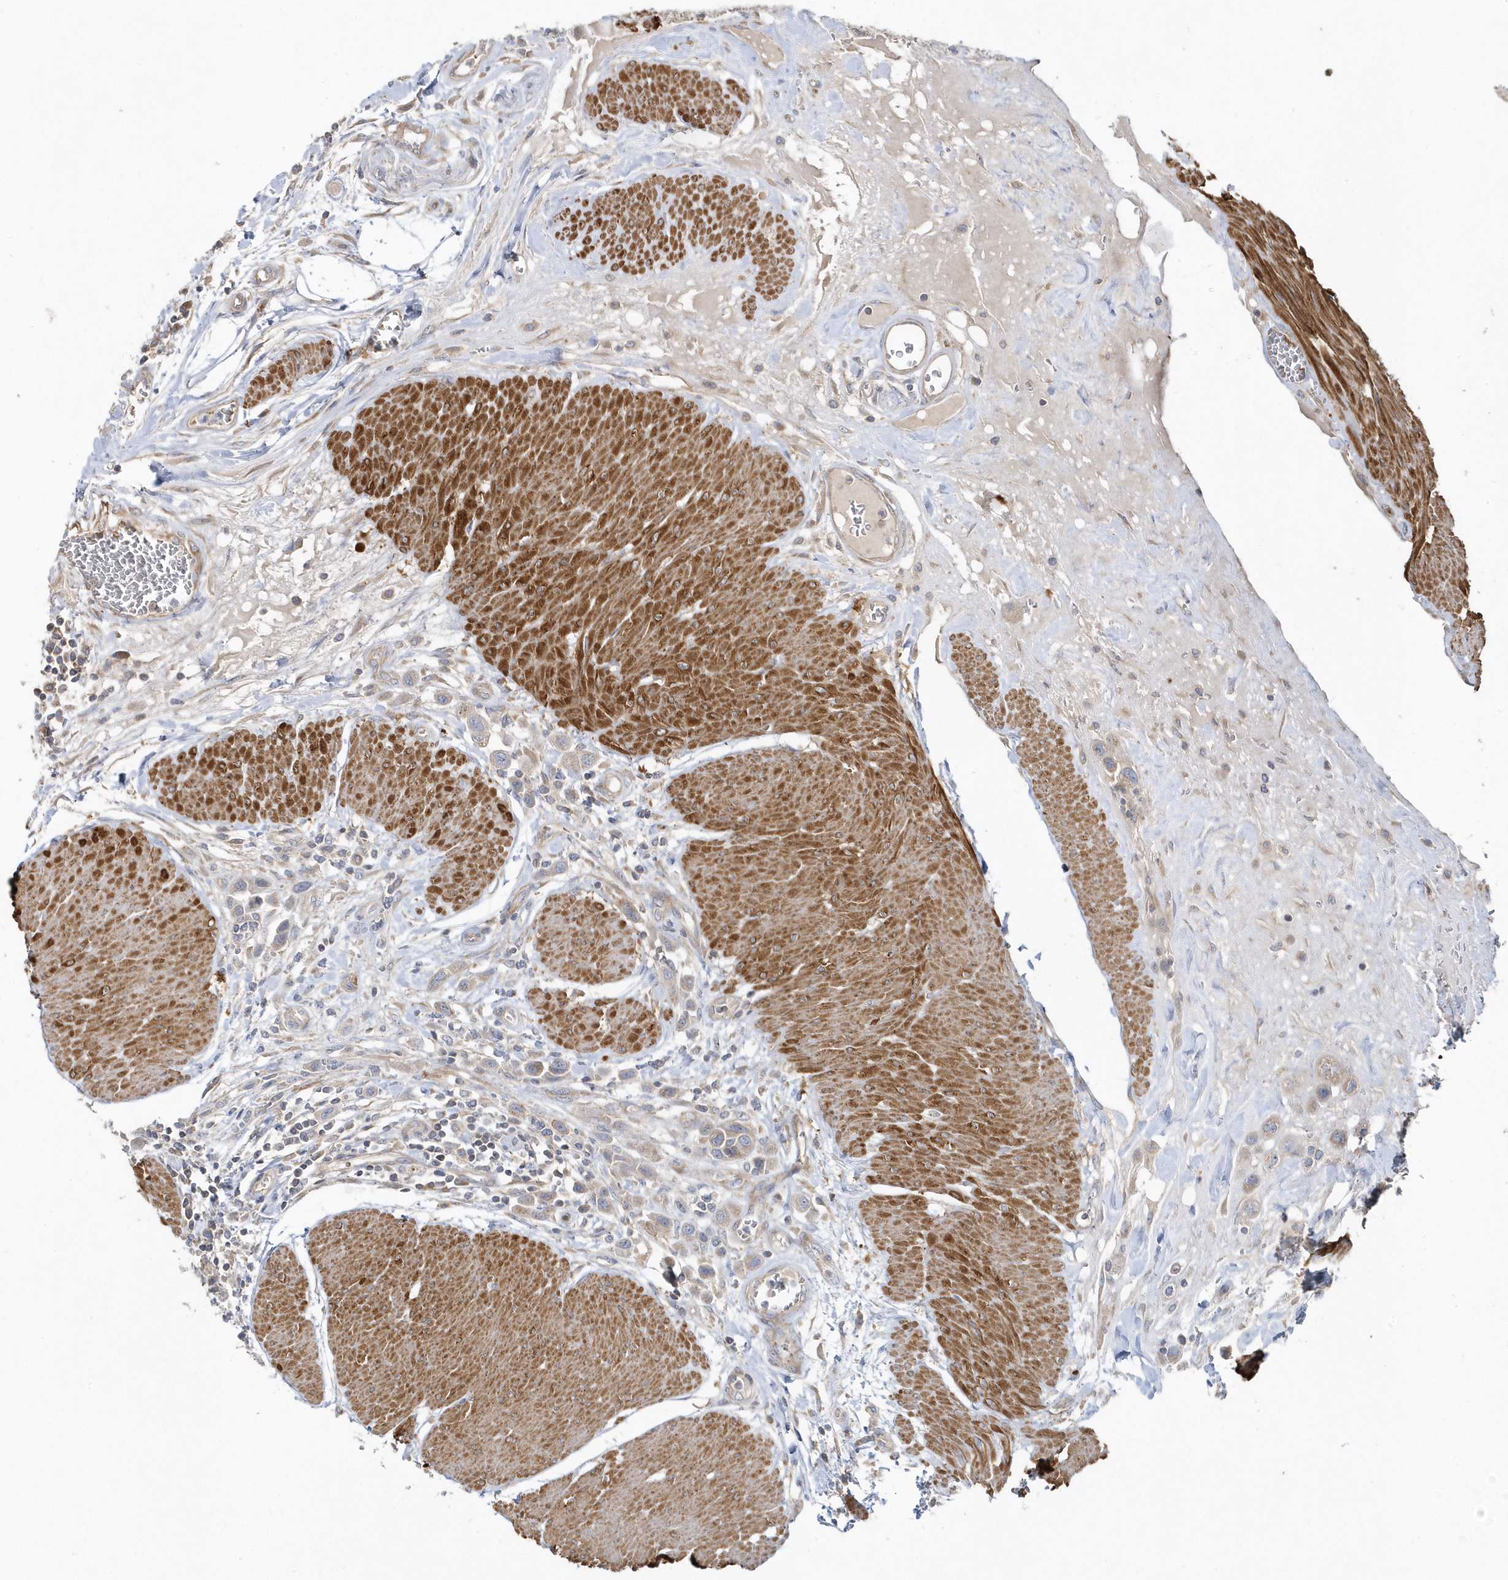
{"staining": {"intensity": "moderate", "quantity": "<25%", "location": "cytoplasmic/membranous"}, "tissue": "urothelial cancer", "cell_type": "Tumor cells", "image_type": "cancer", "snomed": [{"axis": "morphology", "description": "Urothelial carcinoma, High grade"}, {"axis": "topography", "description": "Urinary bladder"}], "caption": "Urothelial carcinoma (high-grade) tissue exhibits moderate cytoplasmic/membranous expression in approximately <25% of tumor cells, visualized by immunohistochemistry.", "gene": "LEXM", "patient": {"sex": "male", "age": 50}}